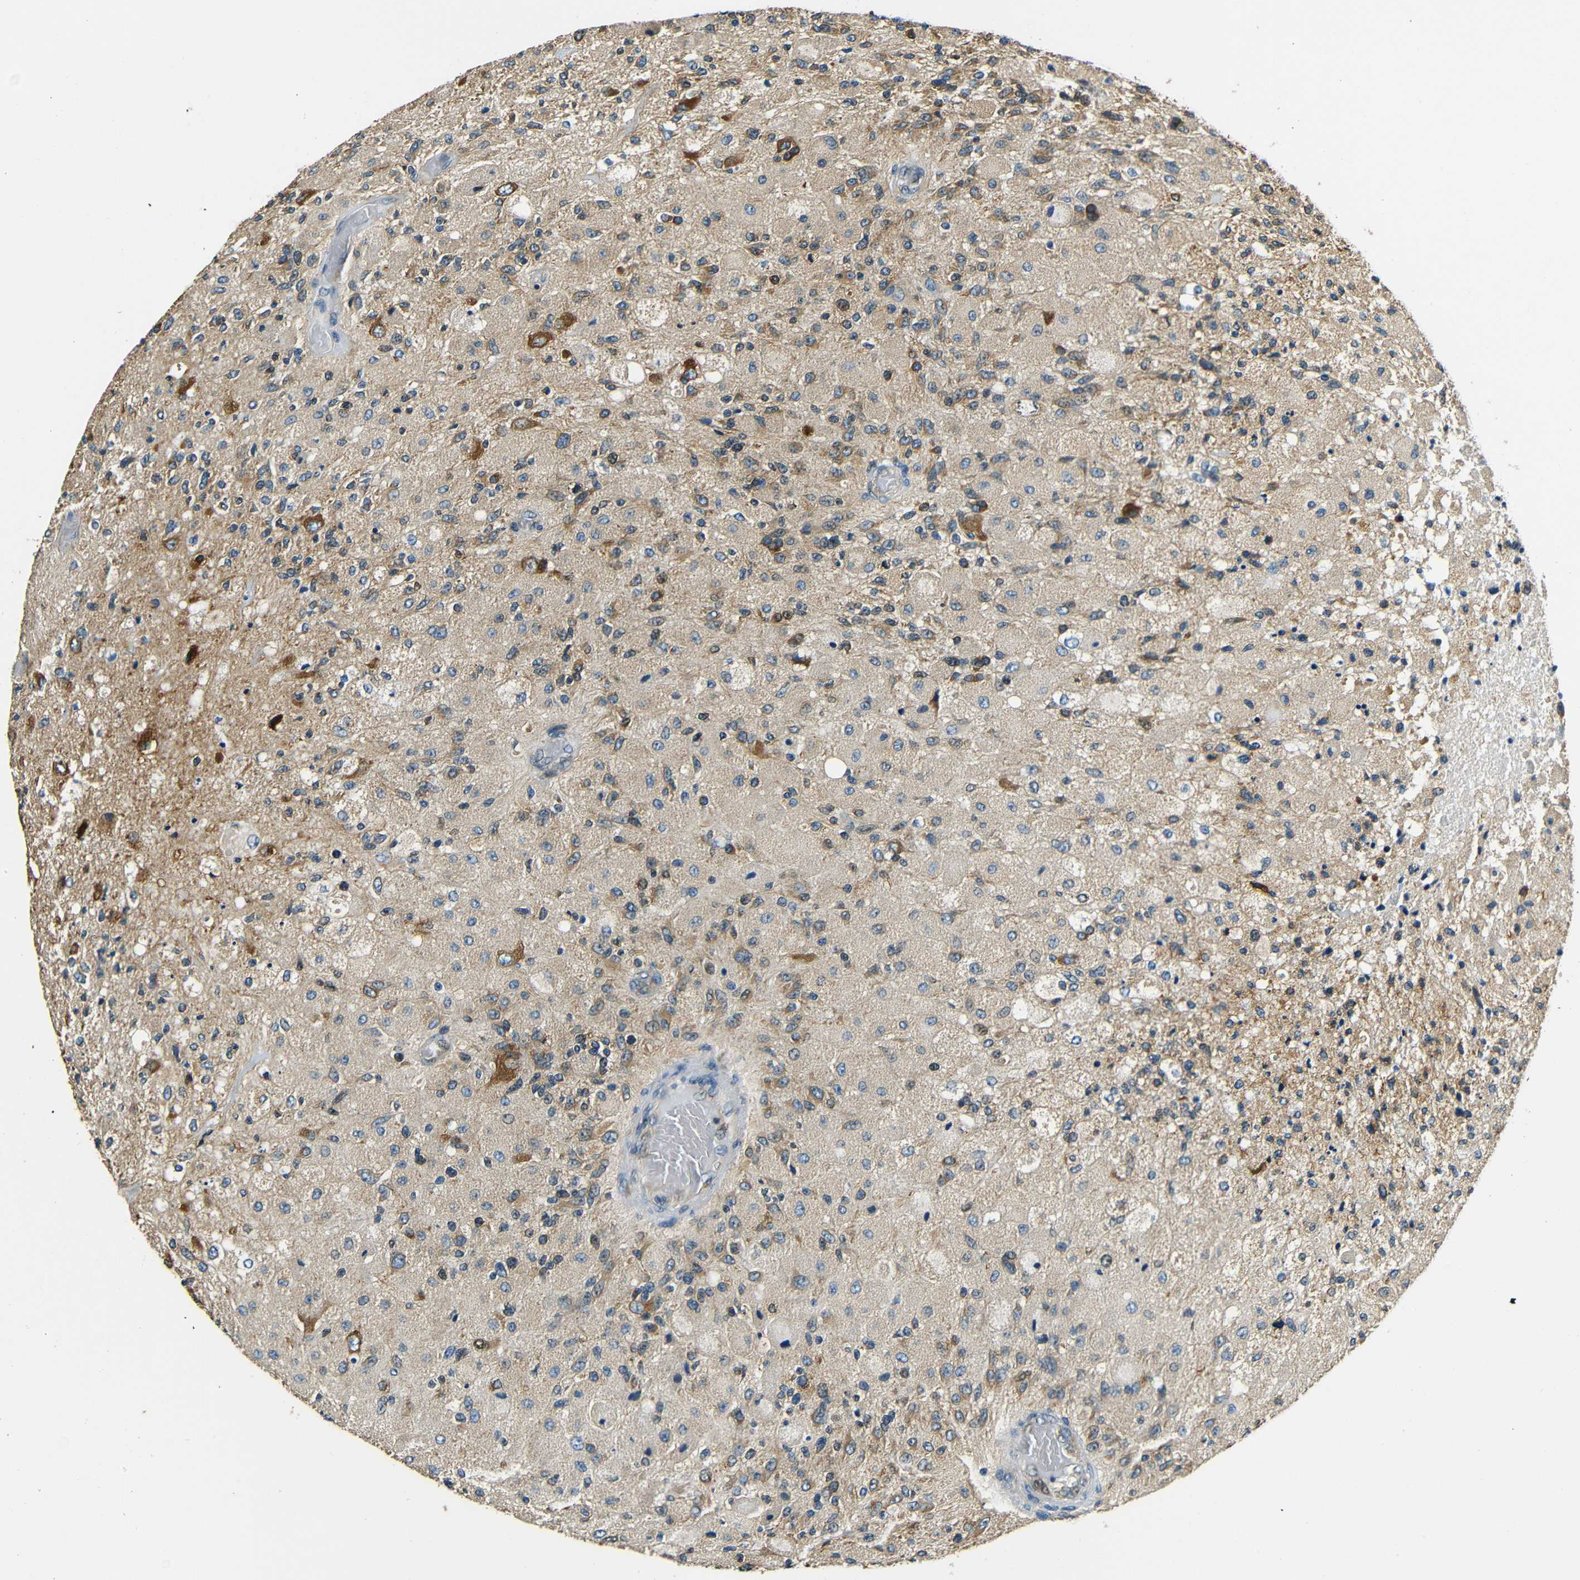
{"staining": {"intensity": "moderate", "quantity": "25%-75%", "location": "cytoplasmic/membranous"}, "tissue": "glioma", "cell_type": "Tumor cells", "image_type": "cancer", "snomed": [{"axis": "morphology", "description": "Normal tissue, NOS"}, {"axis": "morphology", "description": "Glioma, malignant, High grade"}, {"axis": "topography", "description": "Cerebral cortex"}], "caption": "Malignant glioma (high-grade) tissue displays moderate cytoplasmic/membranous expression in about 25%-75% of tumor cells", "gene": "VAPB", "patient": {"sex": "male", "age": 77}}